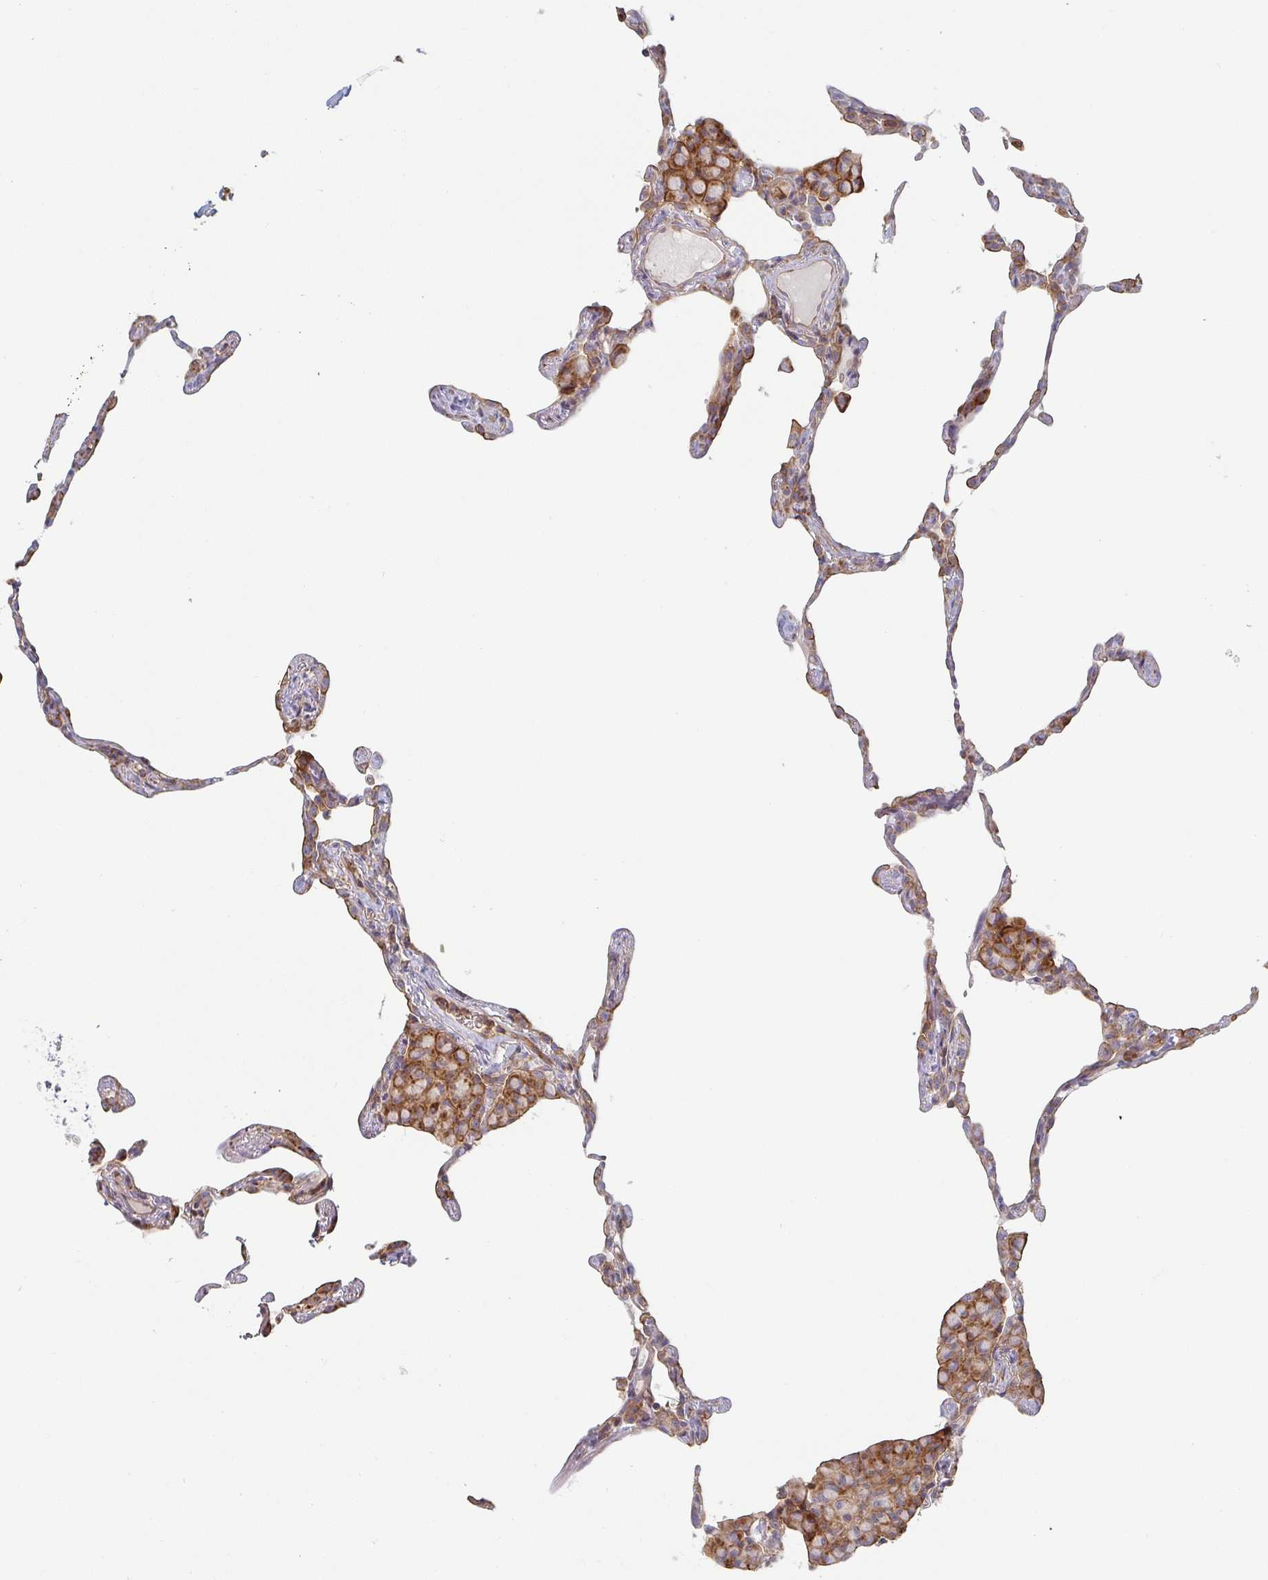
{"staining": {"intensity": "moderate", "quantity": "25%-75%", "location": "cytoplasmic/membranous"}, "tissue": "lung", "cell_type": "Alveolar cells", "image_type": "normal", "snomed": [{"axis": "morphology", "description": "Normal tissue, NOS"}, {"axis": "topography", "description": "Lung"}], "caption": "A high-resolution image shows IHC staining of unremarkable lung, which shows moderate cytoplasmic/membranous staining in approximately 25%-75% of alveolar cells.", "gene": "ZNF526", "patient": {"sex": "female", "age": 57}}